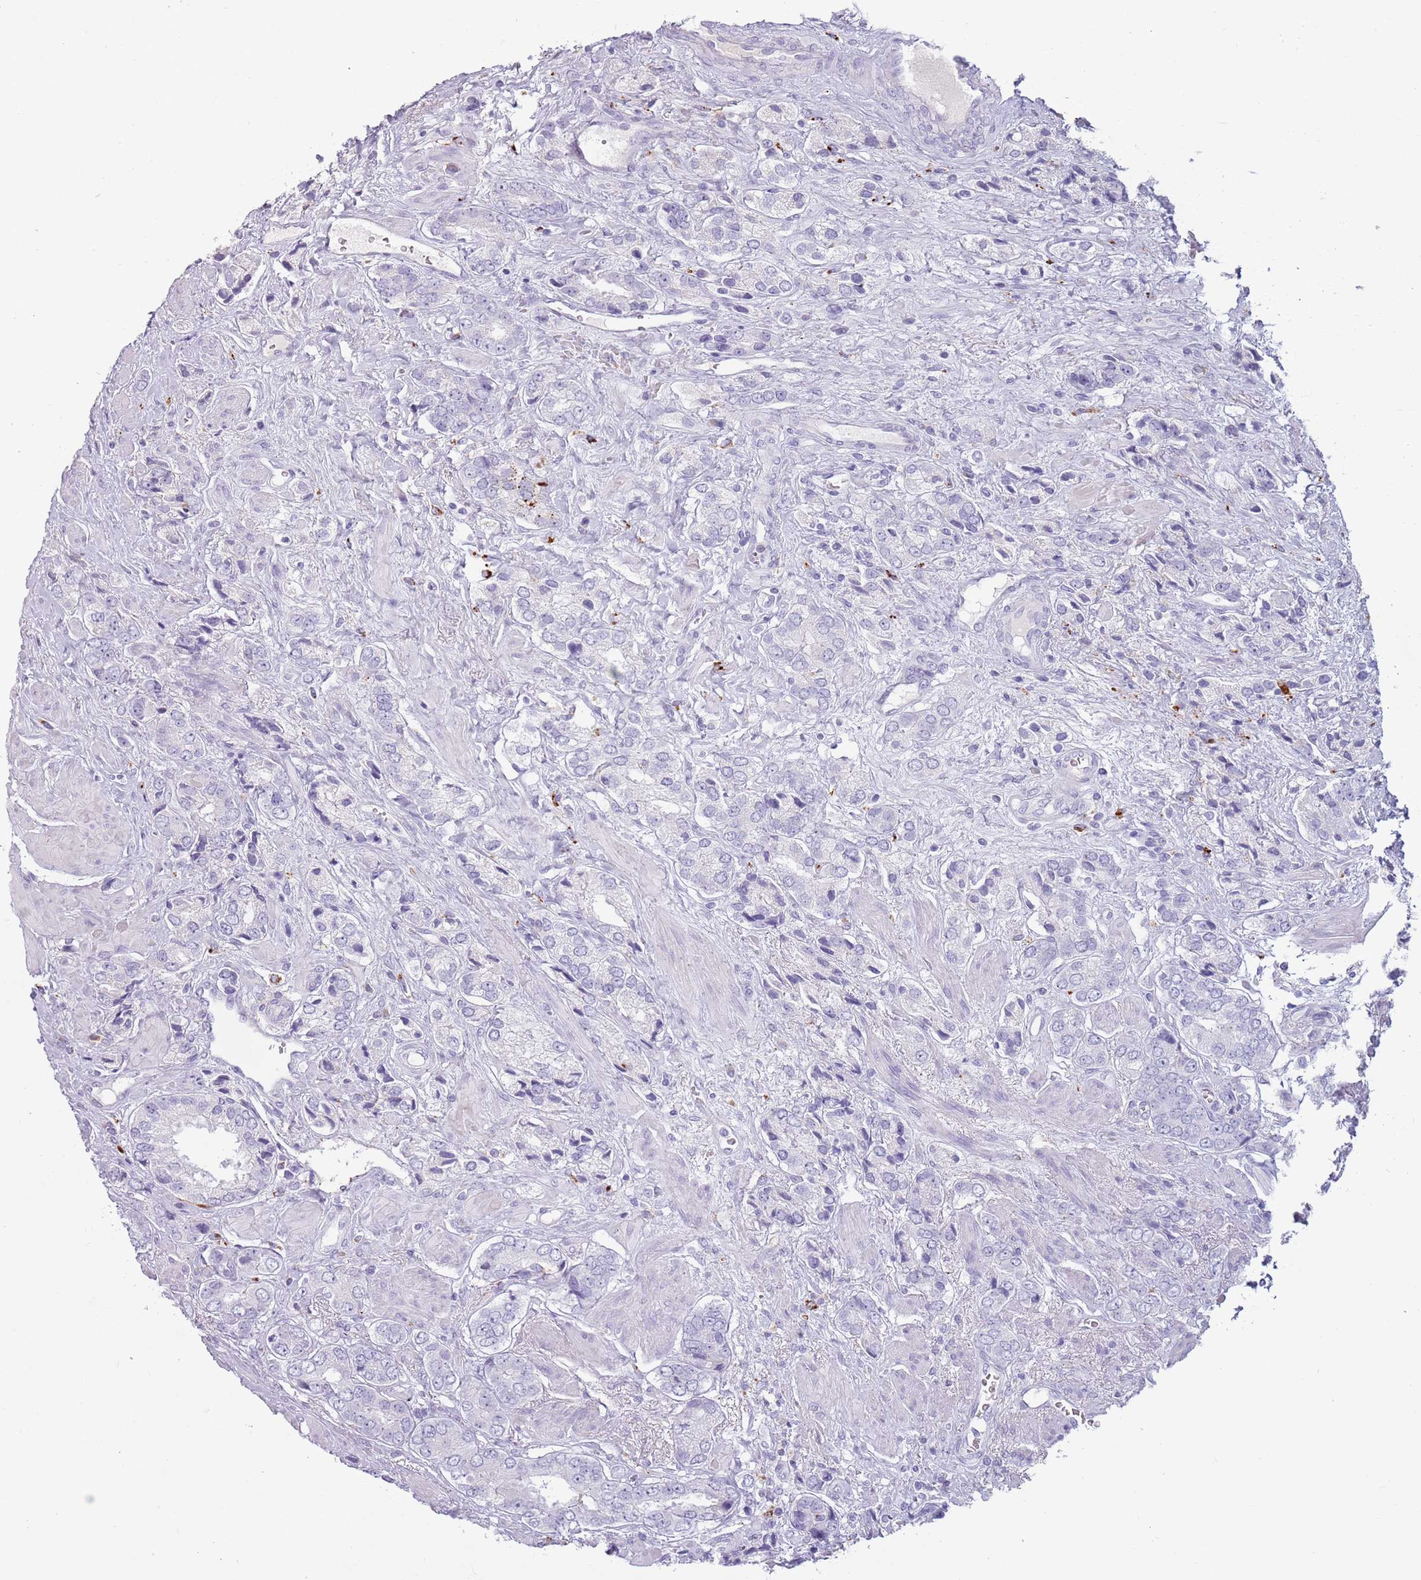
{"staining": {"intensity": "negative", "quantity": "none", "location": "none"}, "tissue": "prostate cancer", "cell_type": "Tumor cells", "image_type": "cancer", "snomed": [{"axis": "morphology", "description": "Adenocarcinoma, High grade"}, {"axis": "topography", "description": "Prostate and seminal vesicle, NOS"}], "caption": "The histopathology image demonstrates no staining of tumor cells in high-grade adenocarcinoma (prostate). Nuclei are stained in blue.", "gene": "NWD2", "patient": {"sex": "male", "age": 64}}